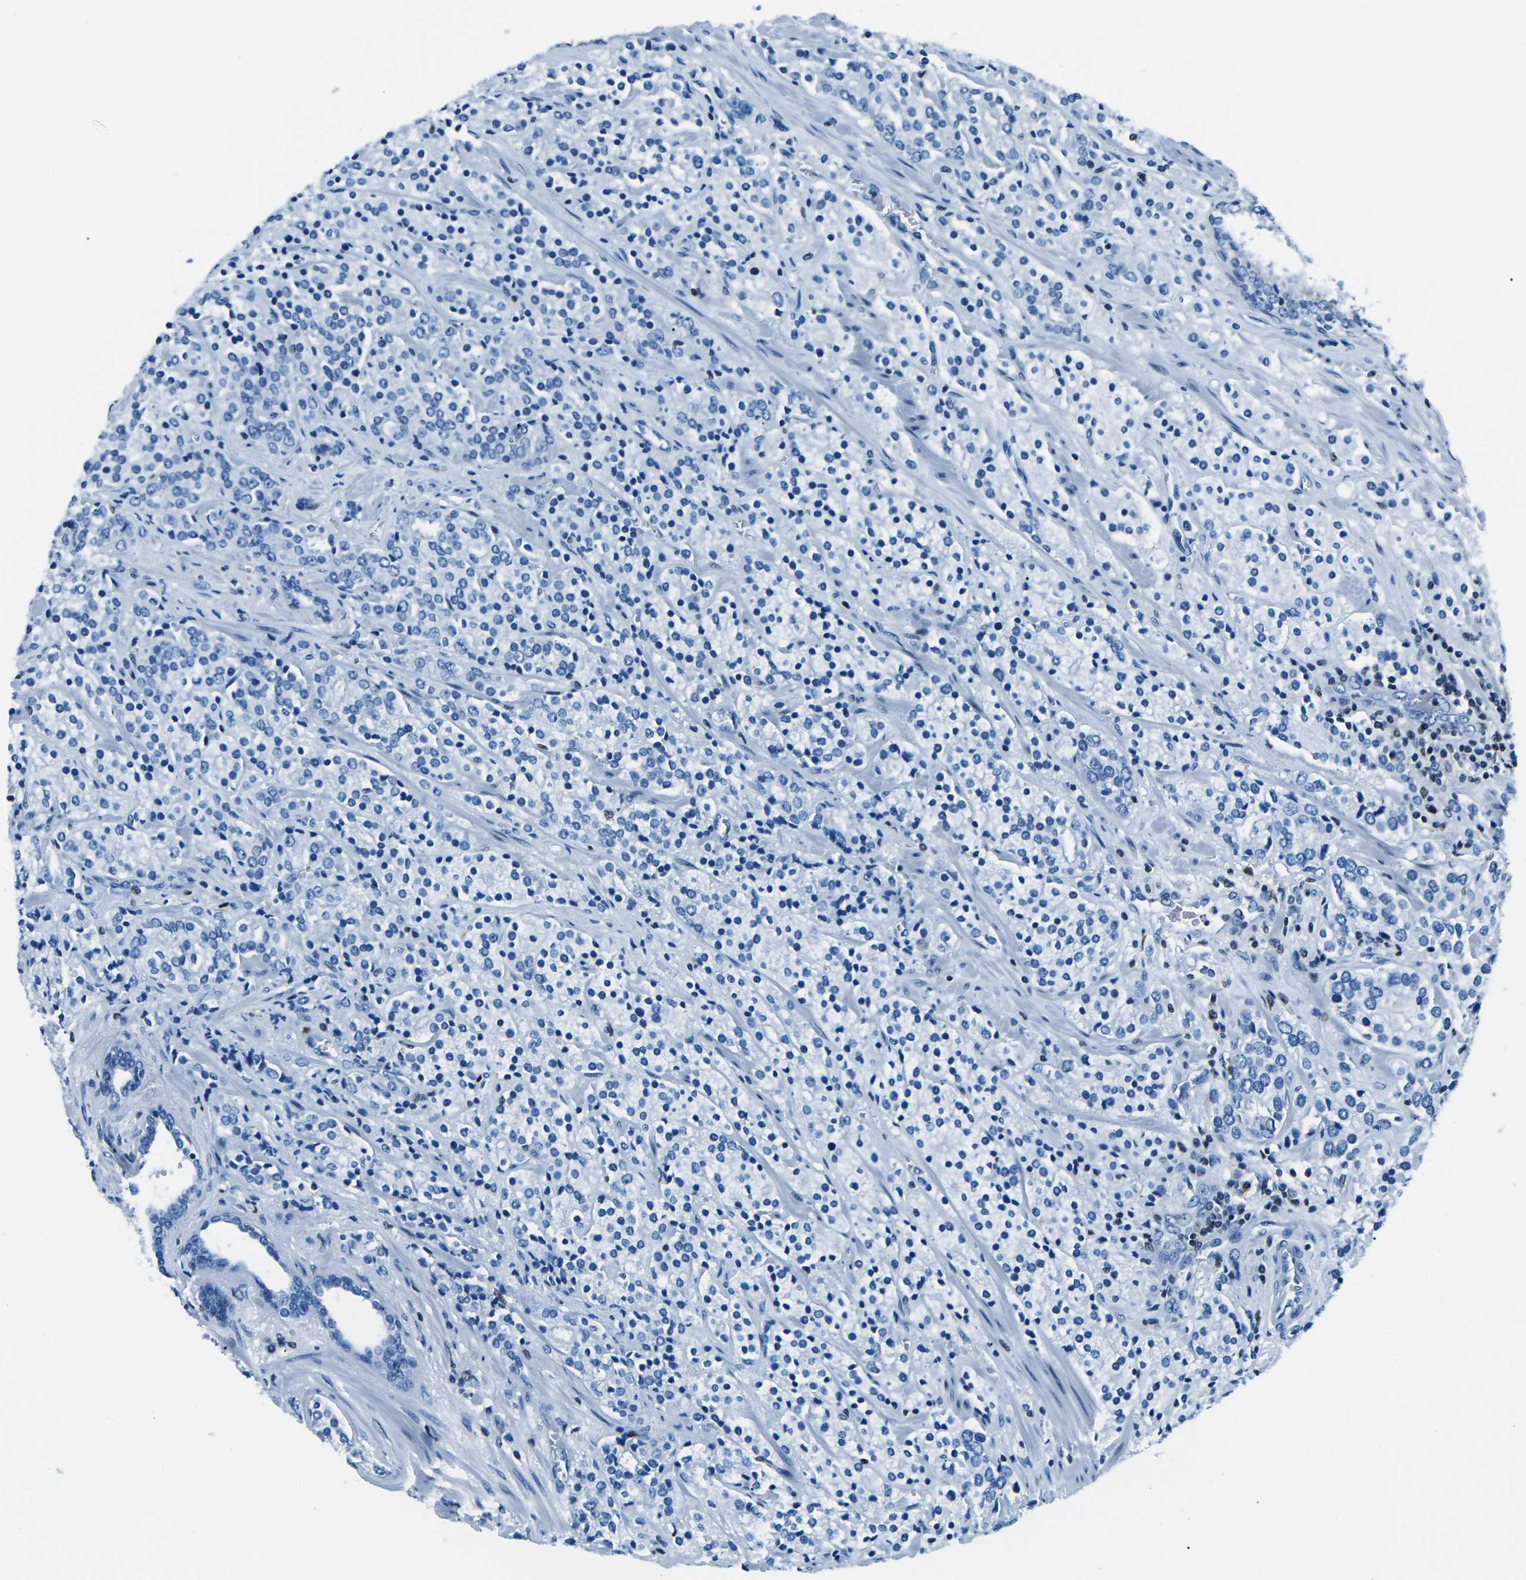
{"staining": {"intensity": "negative", "quantity": "none", "location": "none"}, "tissue": "prostate cancer", "cell_type": "Tumor cells", "image_type": "cancer", "snomed": [{"axis": "morphology", "description": "Adenocarcinoma, High grade"}, {"axis": "topography", "description": "Prostate"}], "caption": "There is no significant positivity in tumor cells of prostate cancer (adenocarcinoma (high-grade)).", "gene": "CELF2", "patient": {"sex": "male", "age": 71}}